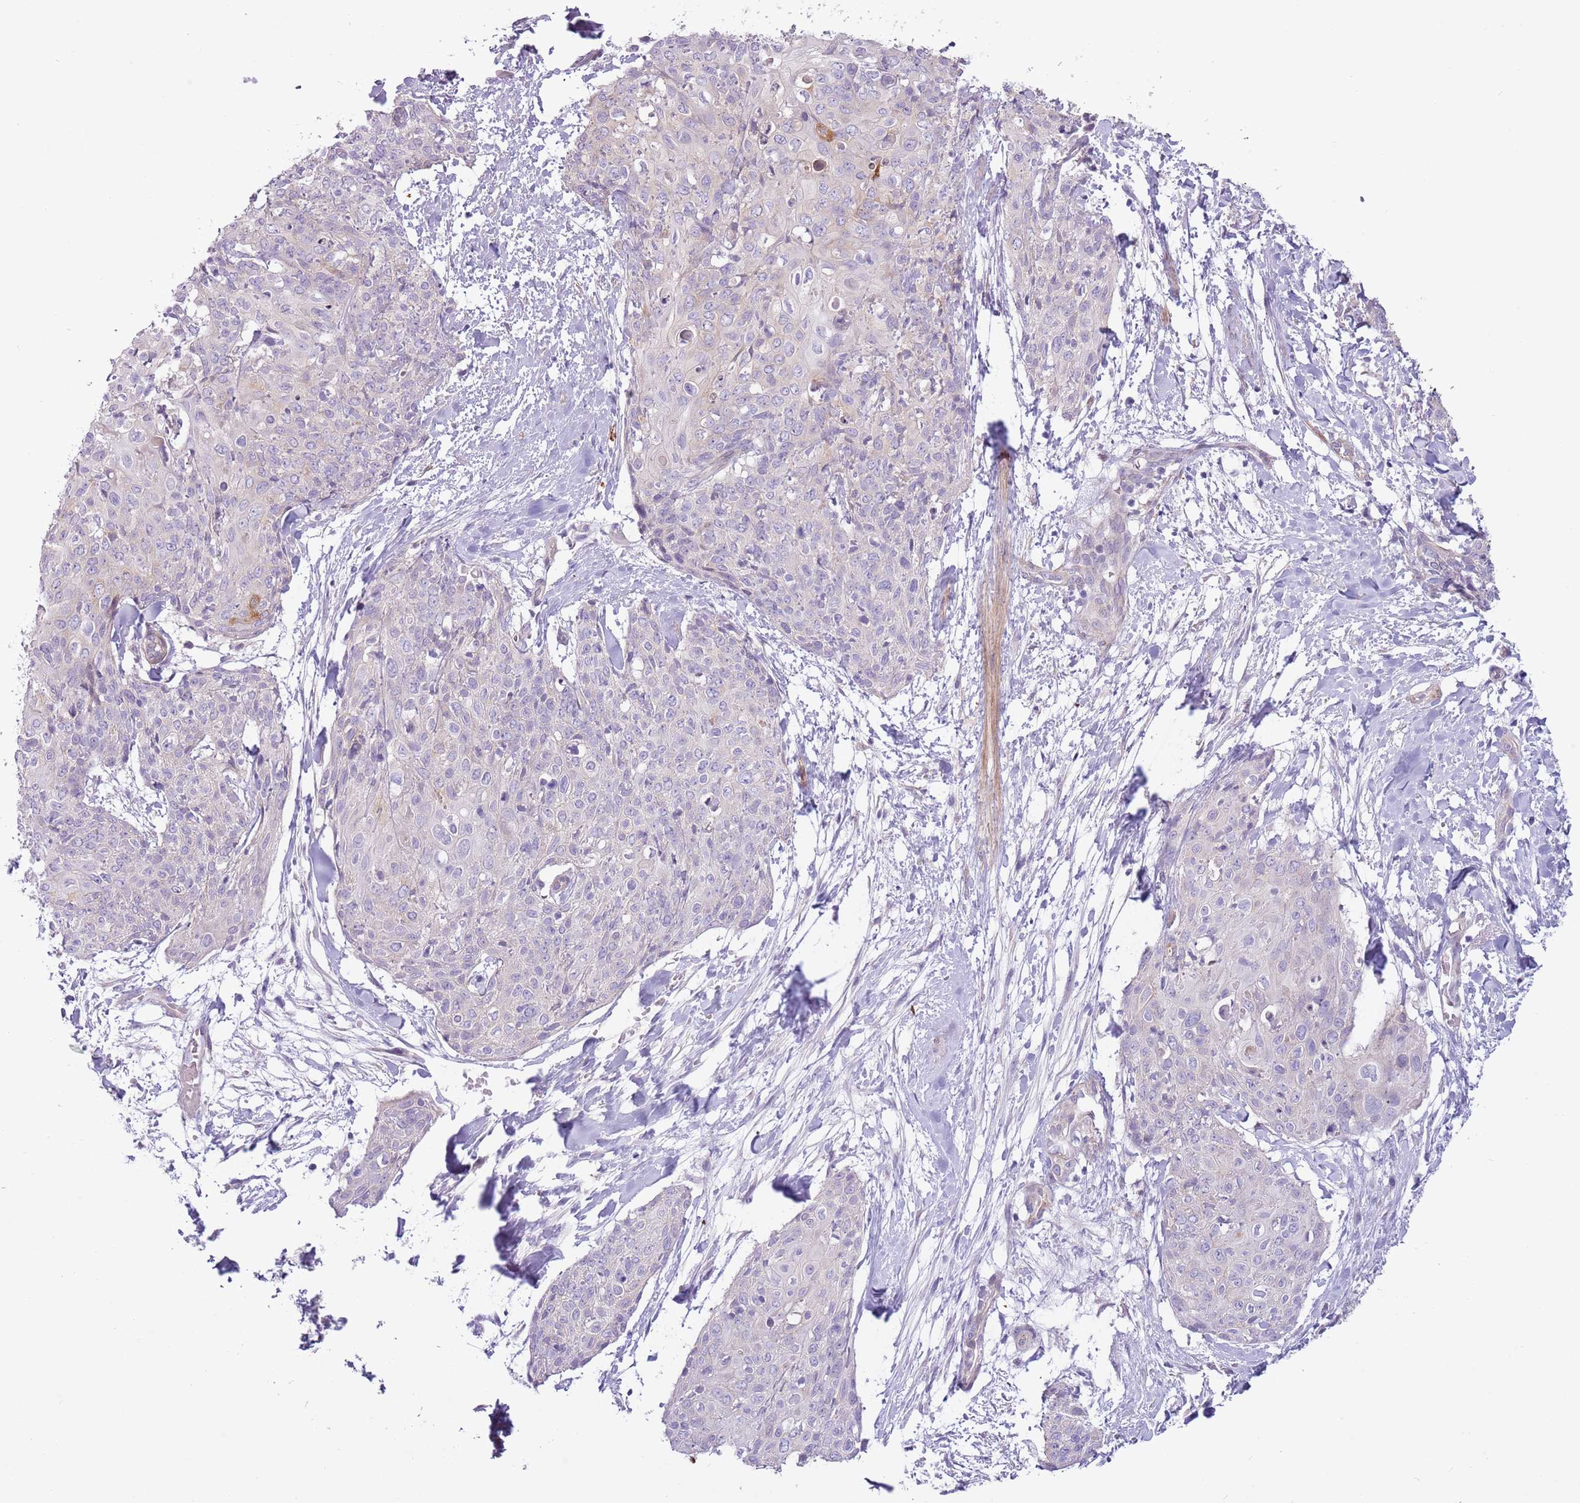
{"staining": {"intensity": "negative", "quantity": "none", "location": "none"}, "tissue": "skin cancer", "cell_type": "Tumor cells", "image_type": "cancer", "snomed": [{"axis": "morphology", "description": "Squamous cell carcinoma, NOS"}, {"axis": "topography", "description": "Skin"}, {"axis": "topography", "description": "Vulva"}], "caption": "Tumor cells show no significant positivity in skin squamous cell carcinoma.", "gene": "MRO", "patient": {"sex": "female", "age": 85}}